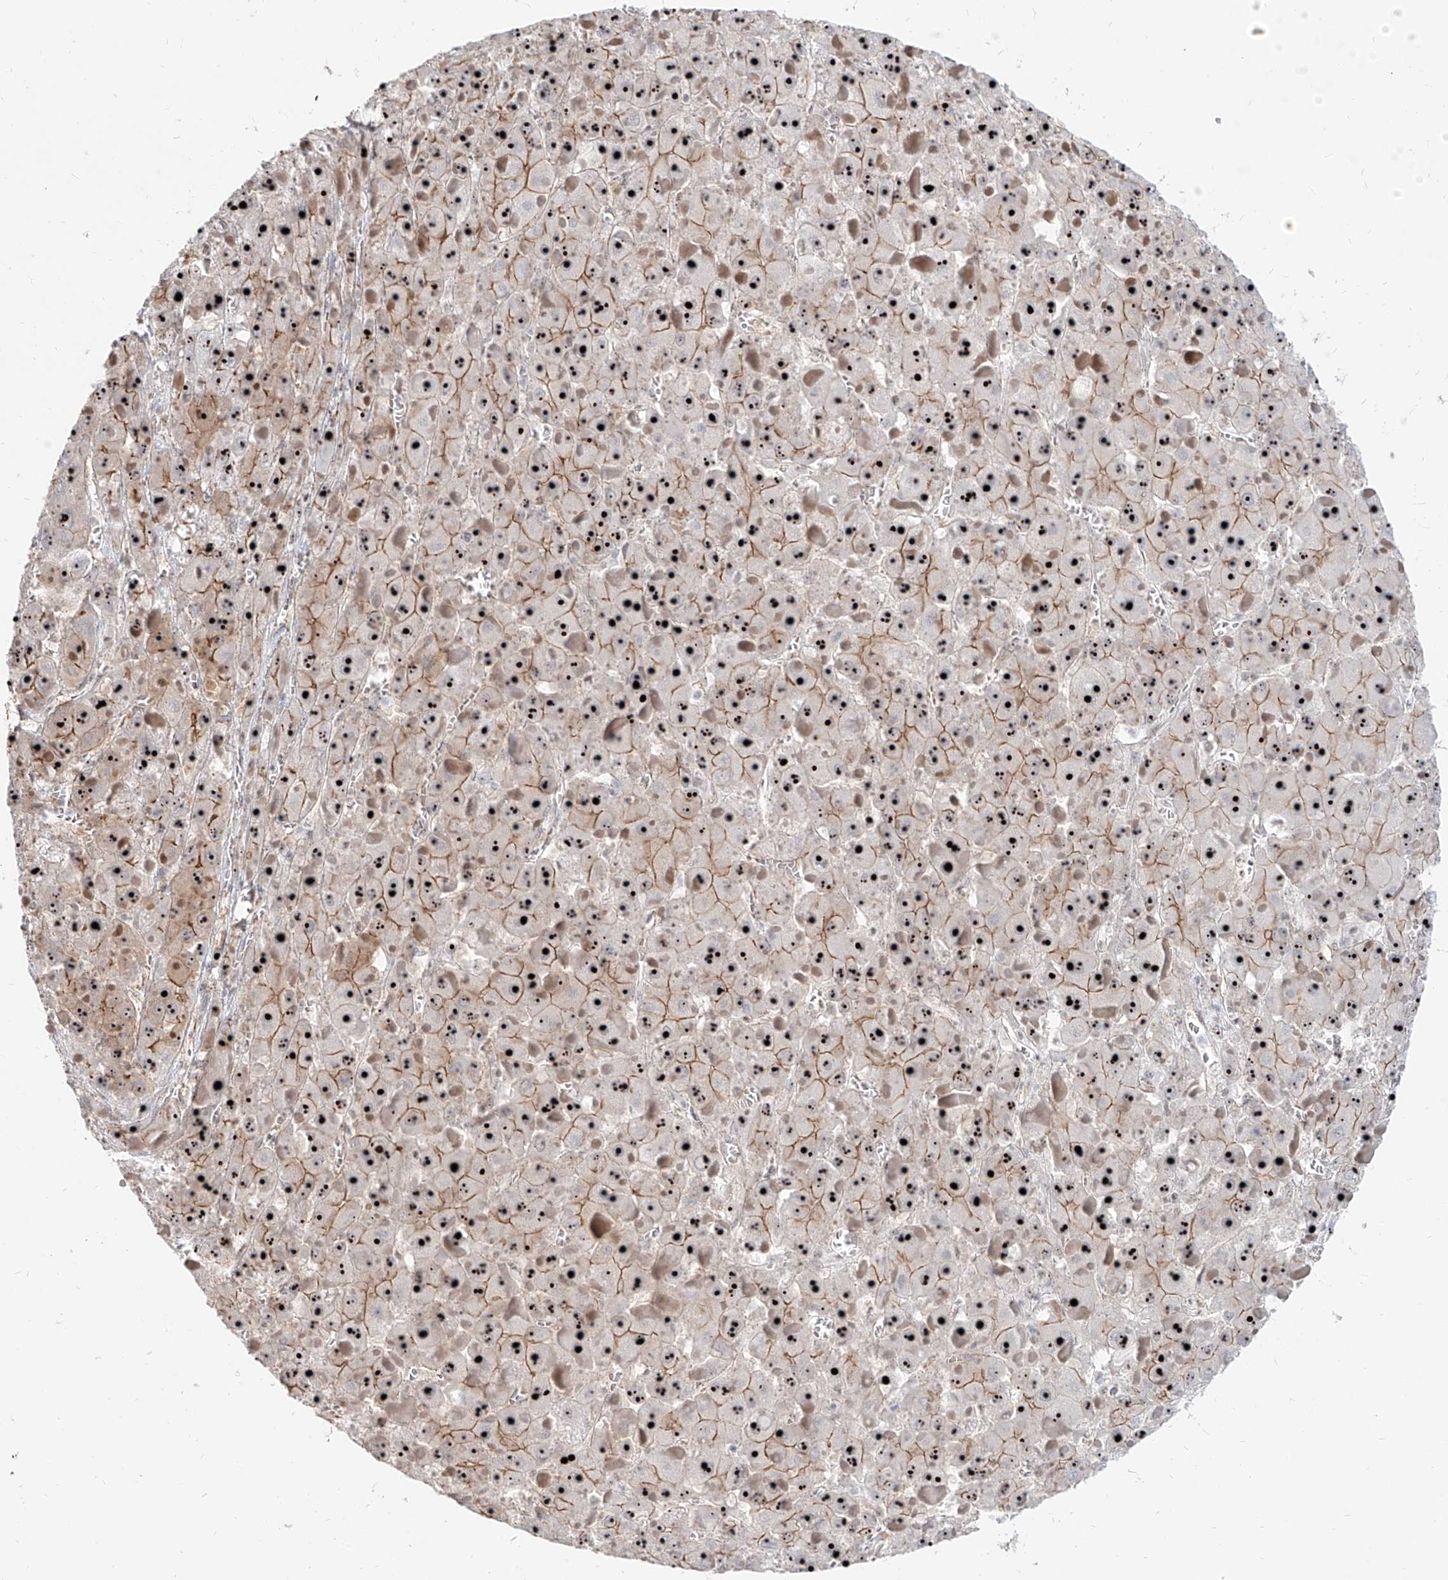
{"staining": {"intensity": "strong", "quantity": ">75%", "location": "nuclear"}, "tissue": "liver cancer", "cell_type": "Tumor cells", "image_type": "cancer", "snomed": [{"axis": "morphology", "description": "Carcinoma, Hepatocellular, NOS"}, {"axis": "topography", "description": "Liver"}], "caption": "Immunohistochemical staining of liver cancer demonstrates high levels of strong nuclear expression in approximately >75% of tumor cells.", "gene": "ZNF710", "patient": {"sex": "female", "age": 73}}